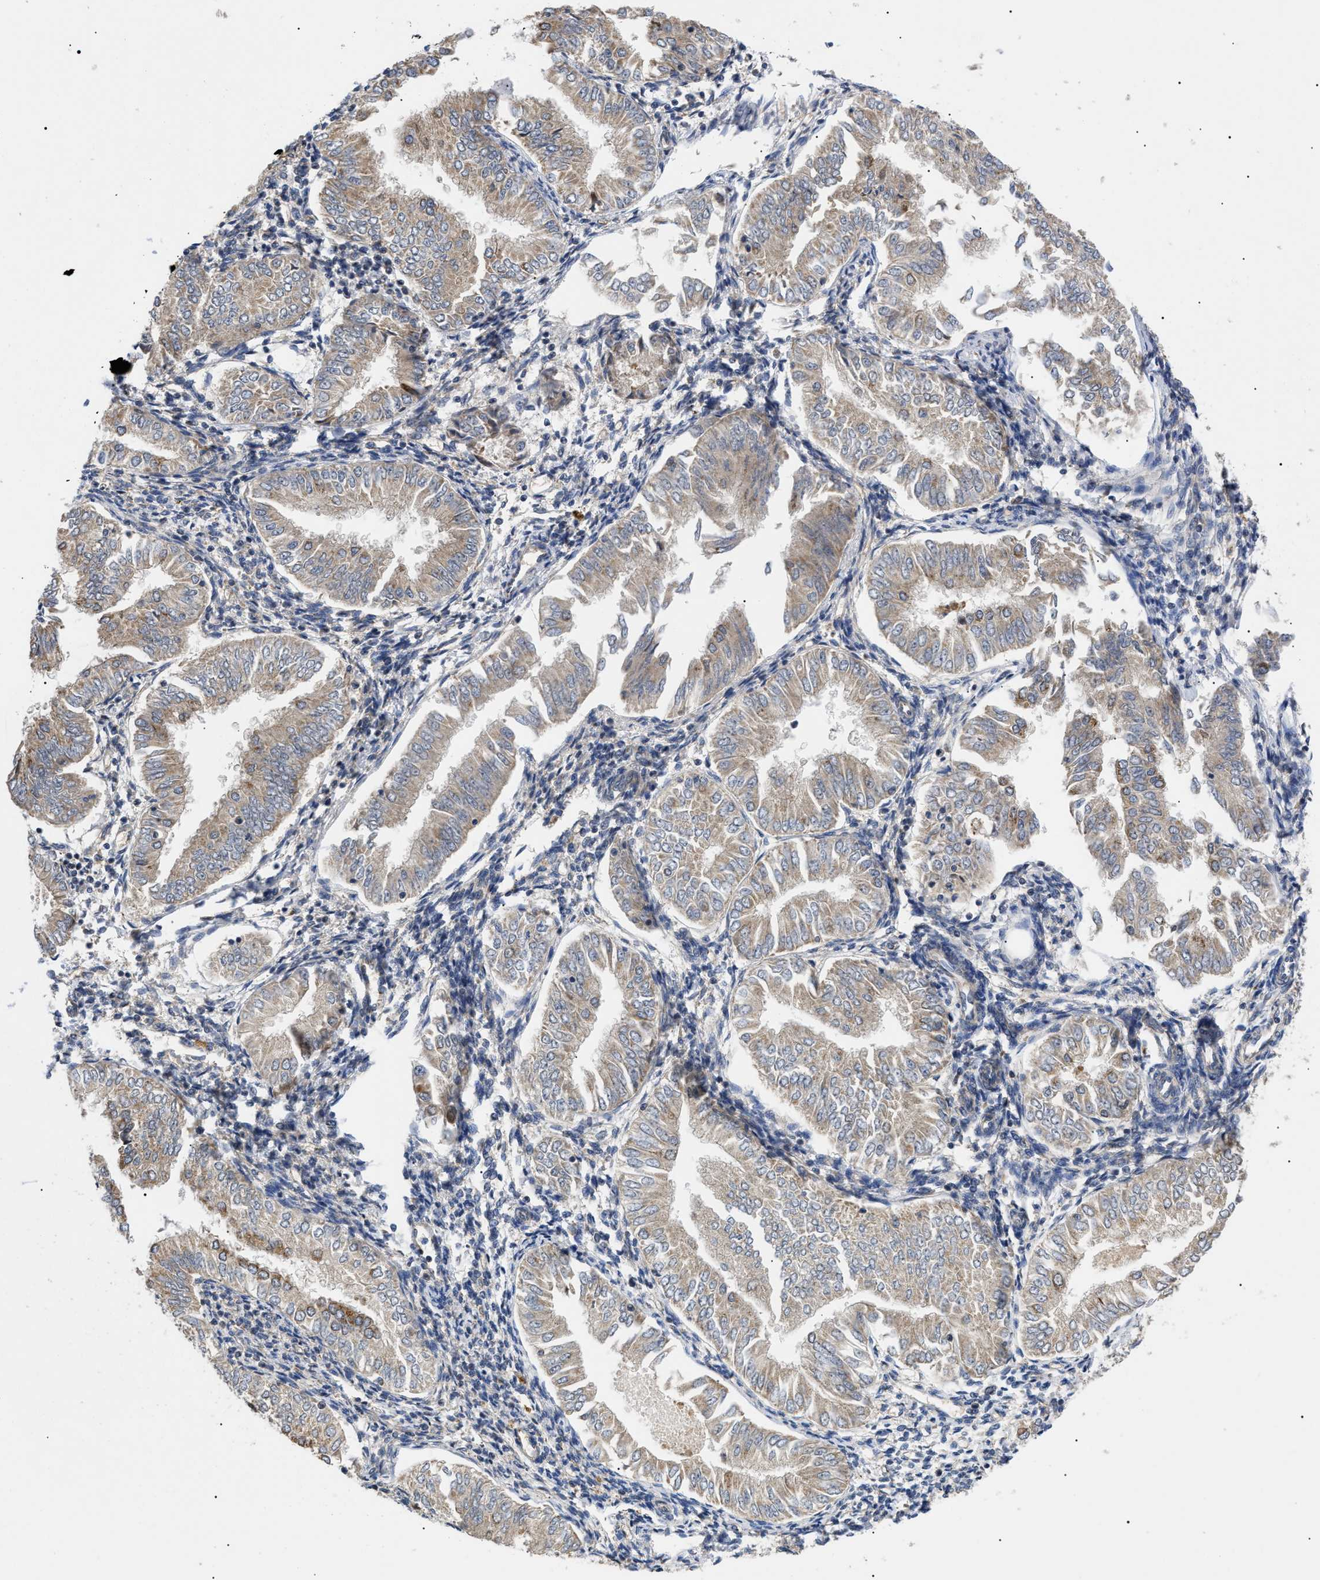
{"staining": {"intensity": "weak", "quantity": ">75%", "location": "cytoplasmic/membranous"}, "tissue": "endometrial cancer", "cell_type": "Tumor cells", "image_type": "cancer", "snomed": [{"axis": "morphology", "description": "Adenocarcinoma, NOS"}, {"axis": "topography", "description": "Endometrium"}], "caption": "There is low levels of weak cytoplasmic/membranous positivity in tumor cells of endometrial cancer (adenocarcinoma), as demonstrated by immunohistochemical staining (brown color).", "gene": "ZBTB11", "patient": {"sex": "female", "age": 53}}